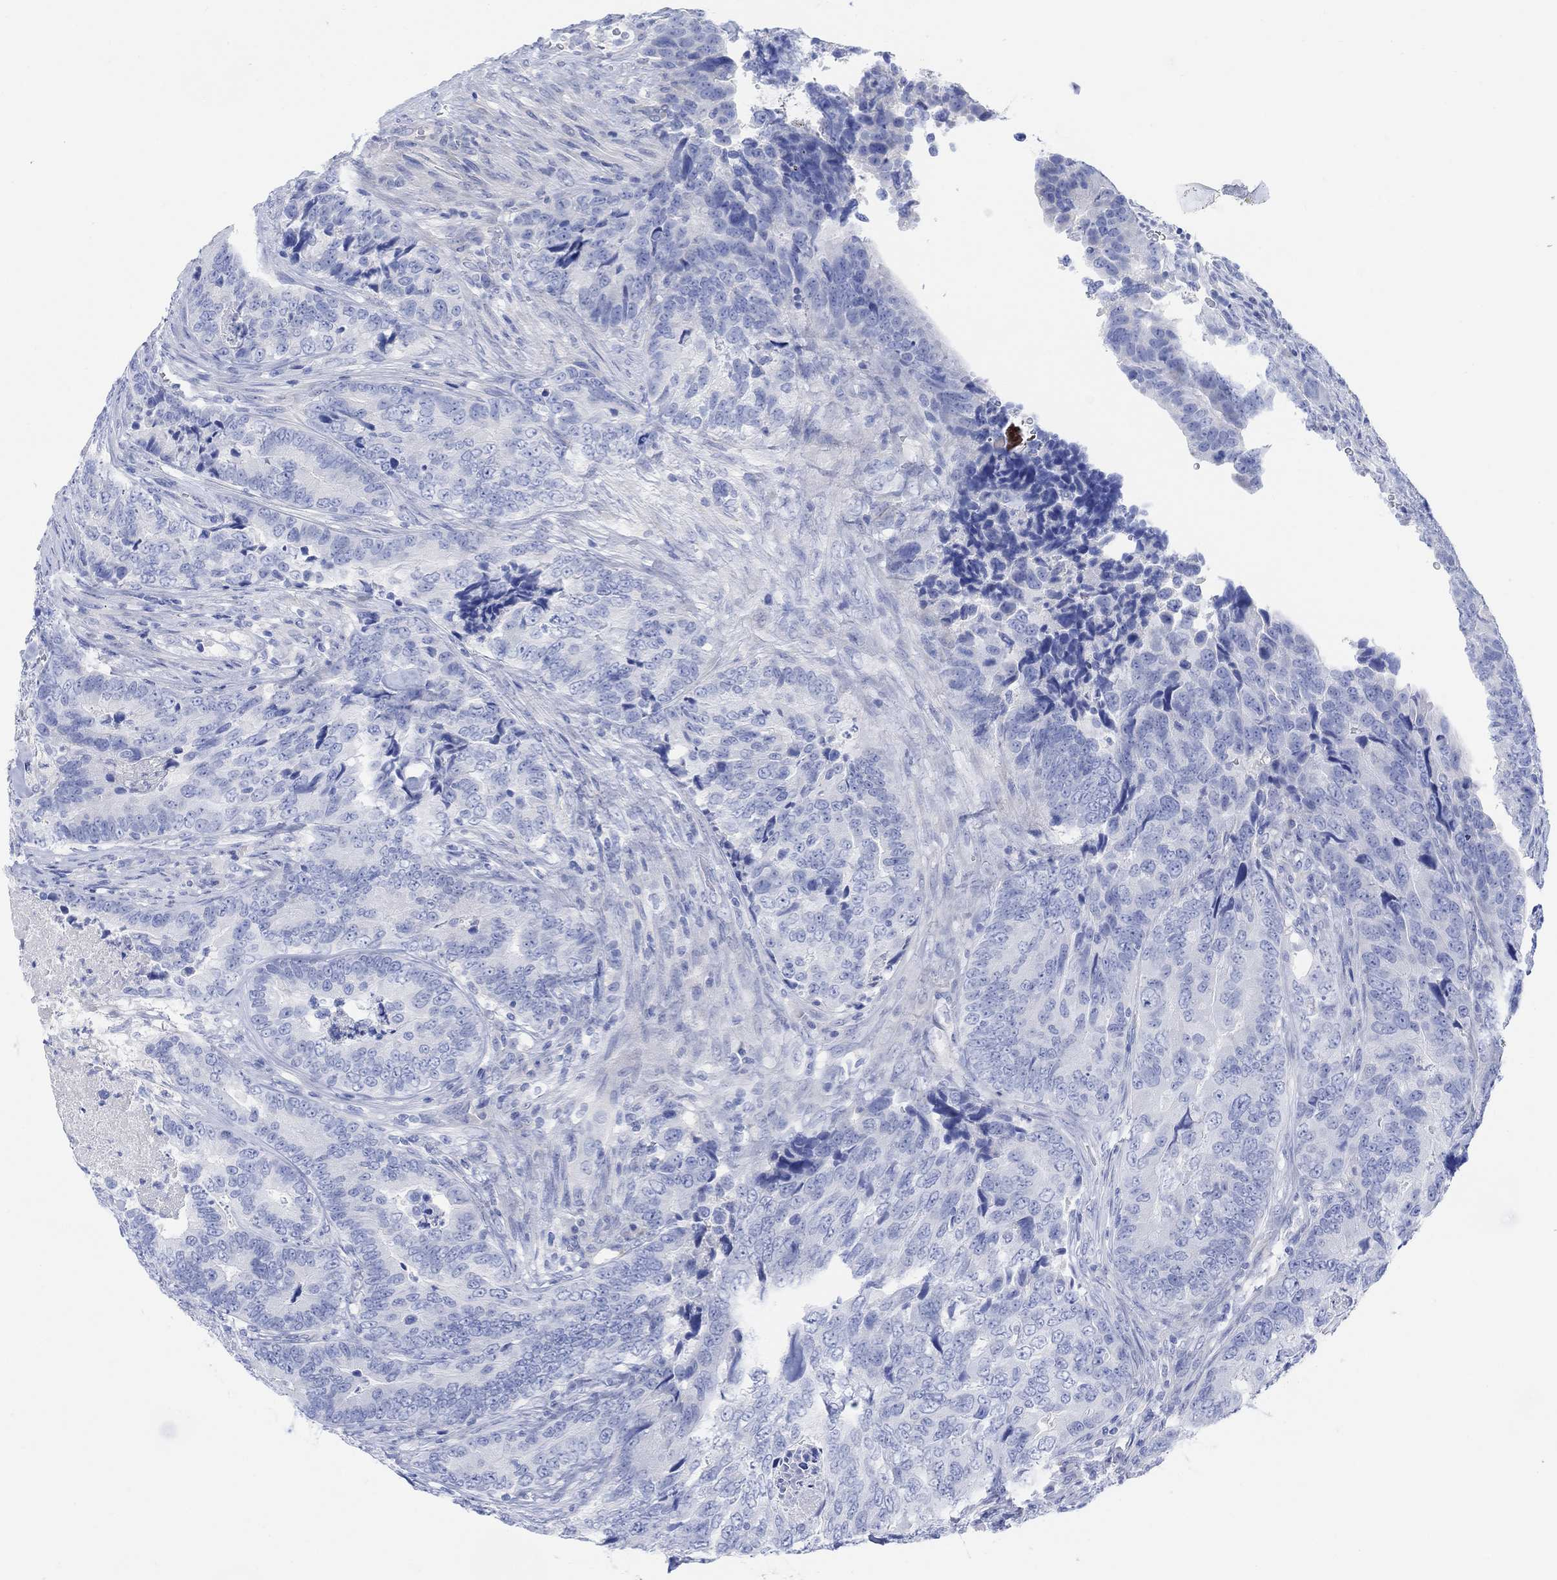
{"staining": {"intensity": "negative", "quantity": "none", "location": "none"}, "tissue": "colorectal cancer", "cell_type": "Tumor cells", "image_type": "cancer", "snomed": [{"axis": "morphology", "description": "Adenocarcinoma, NOS"}, {"axis": "topography", "description": "Colon"}], "caption": "The micrograph displays no staining of tumor cells in adenocarcinoma (colorectal). (Stains: DAB (3,3'-diaminobenzidine) immunohistochemistry with hematoxylin counter stain, Microscopy: brightfield microscopy at high magnification).", "gene": "GNG13", "patient": {"sex": "female", "age": 72}}